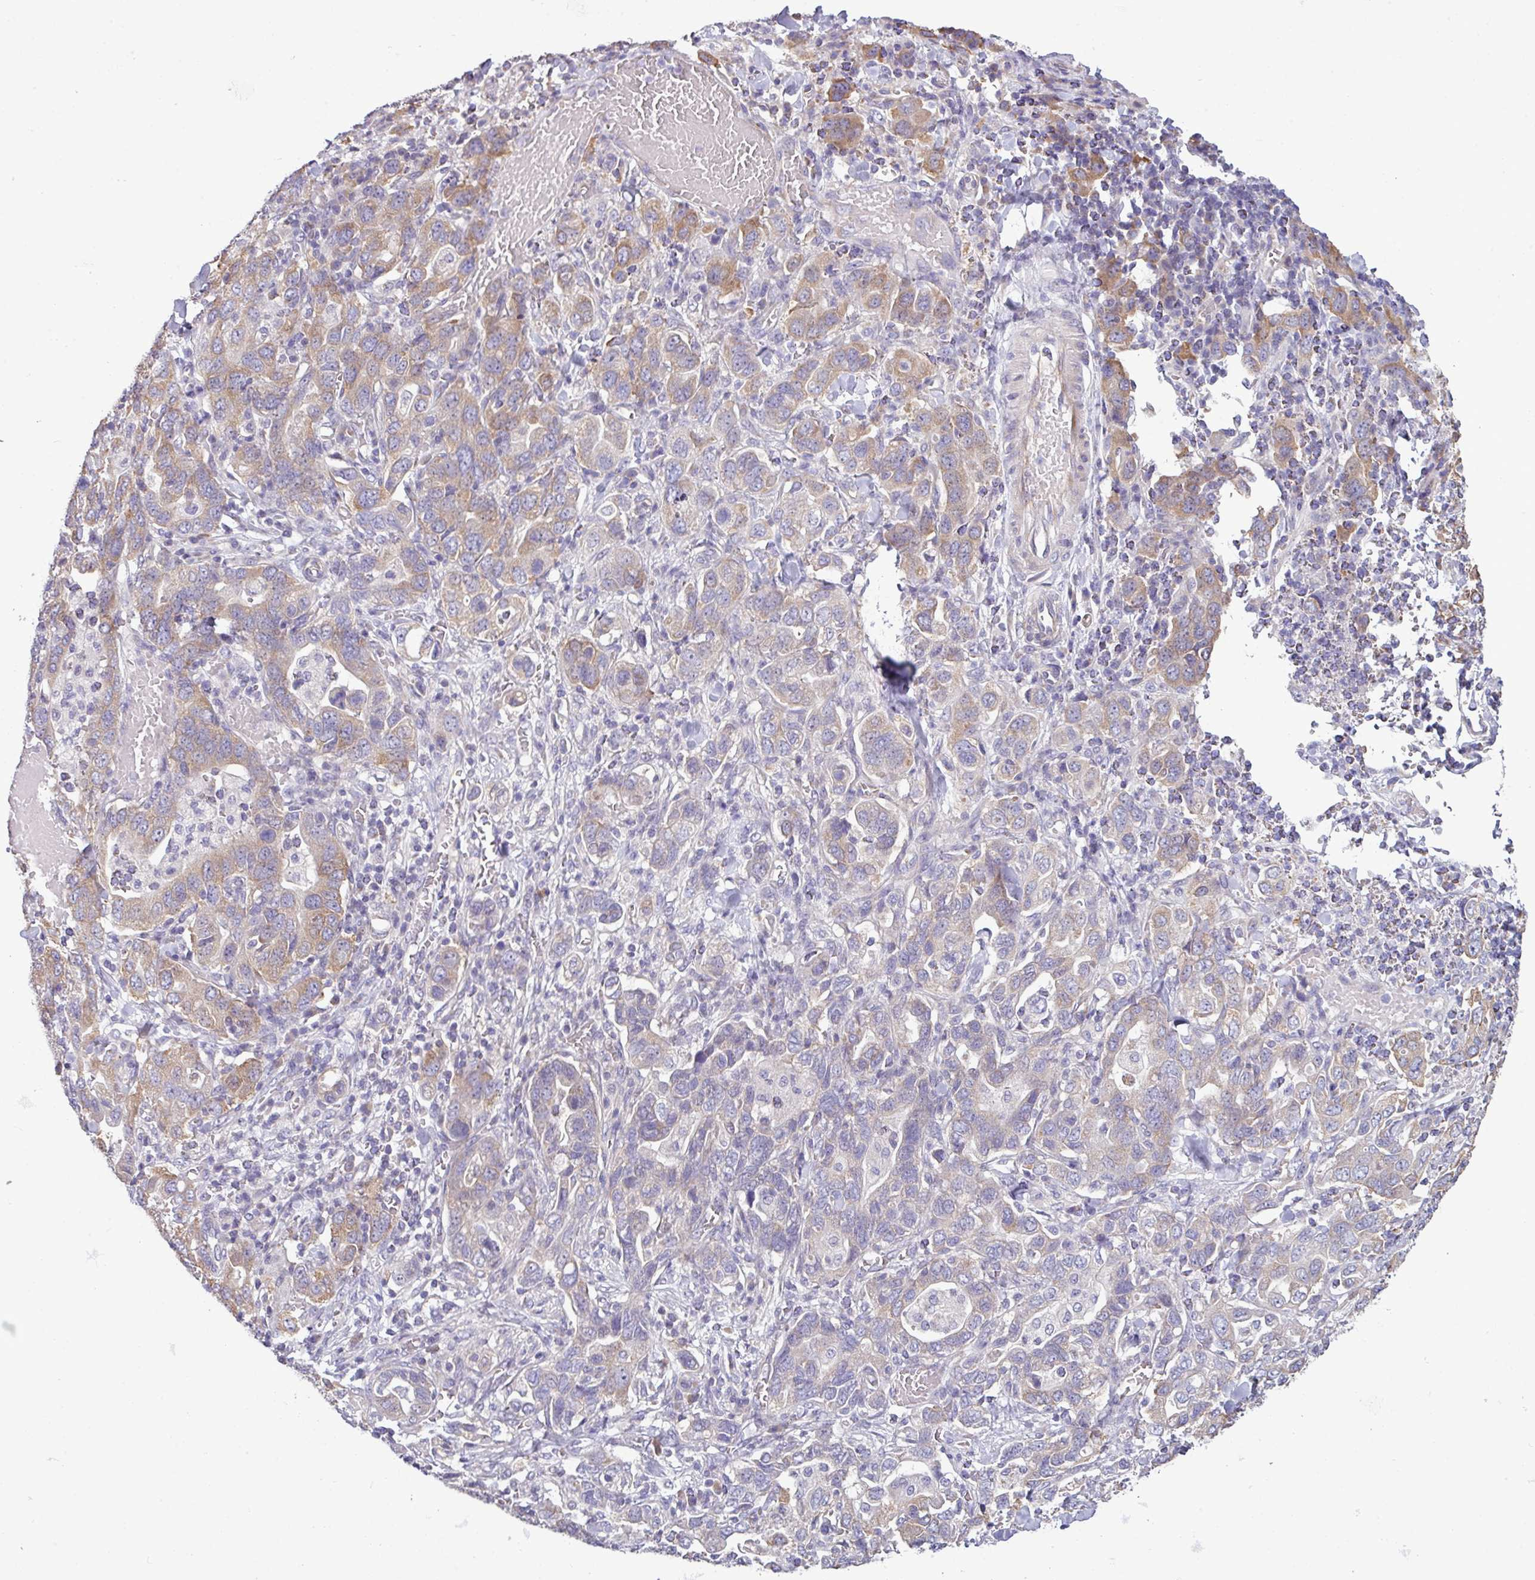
{"staining": {"intensity": "moderate", "quantity": "25%-75%", "location": "cytoplasmic/membranous"}, "tissue": "stomach cancer", "cell_type": "Tumor cells", "image_type": "cancer", "snomed": [{"axis": "morphology", "description": "Adenocarcinoma, NOS"}, {"axis": "topography", "description": "Stomach, upper"}, {"axis": "topography", "description": "Stomach"}], "caption": "Stomach adenocarcinoma stained for a protein (brown) reveals moderate cytoplasmic/membranous positive expression in approximately 25%-75% of tumor cells.", "gene": "AGAP5", "patient": {"sex": "male", "age": 62}}